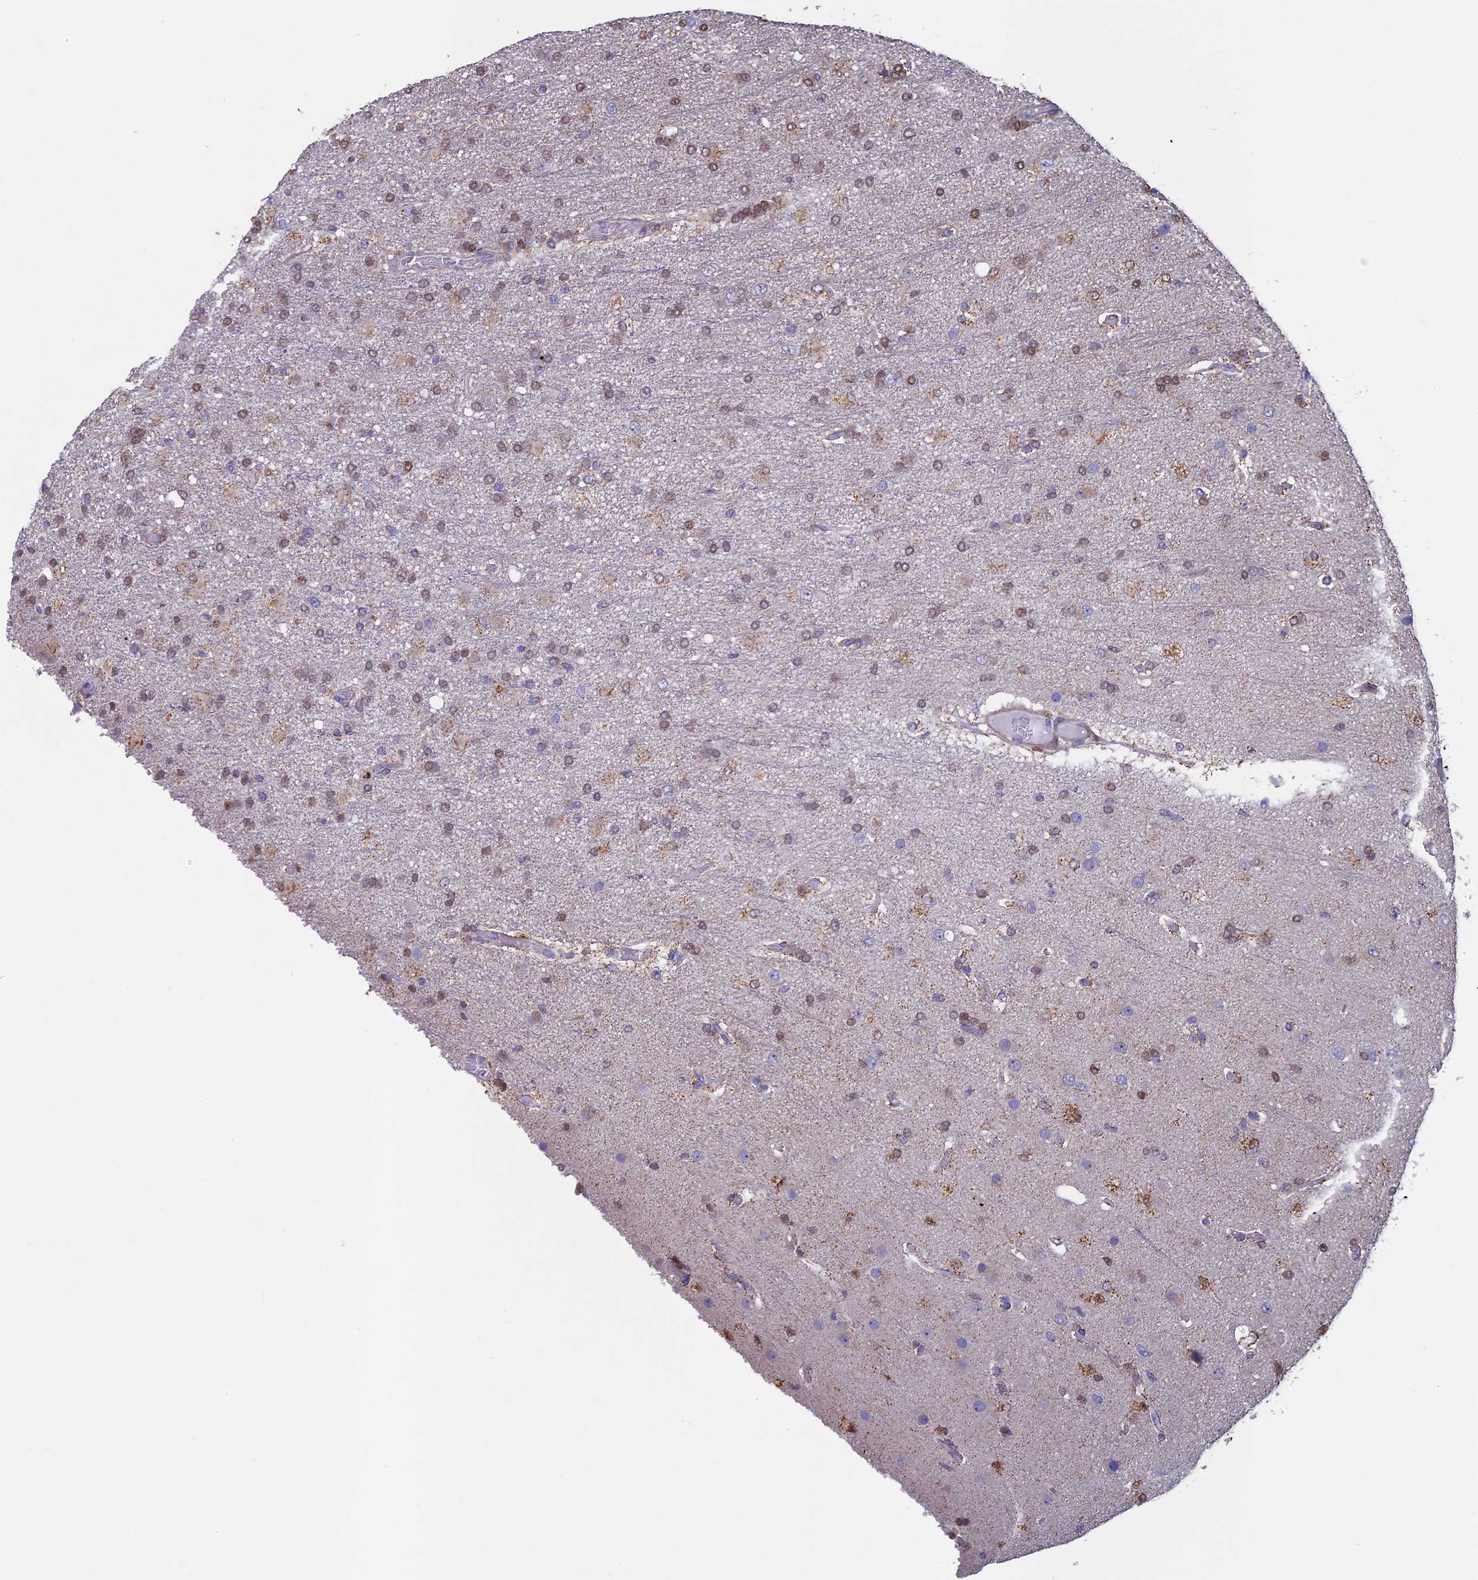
{"staining": {"intensity": "weak", "quantity": "<25%", "location": "nuclear"}, "tissue": "glioma", "cell_type": "Tumor cells", "image_type": "cancer", "snomed": [{"axis": "morphology", "description": "Glioma, malignant, High grade"}, {"axis": "topography", "description": "Brain"}], "caption": "Immunohistochemistry photomicrograph of neoplastic tissue: malignant glioma (high-grade) stained with DAB demonstrates no significant protein expression in tumor cells.", "gene": "ACSS1", "patient": {"sex": "female", "age": 74}}